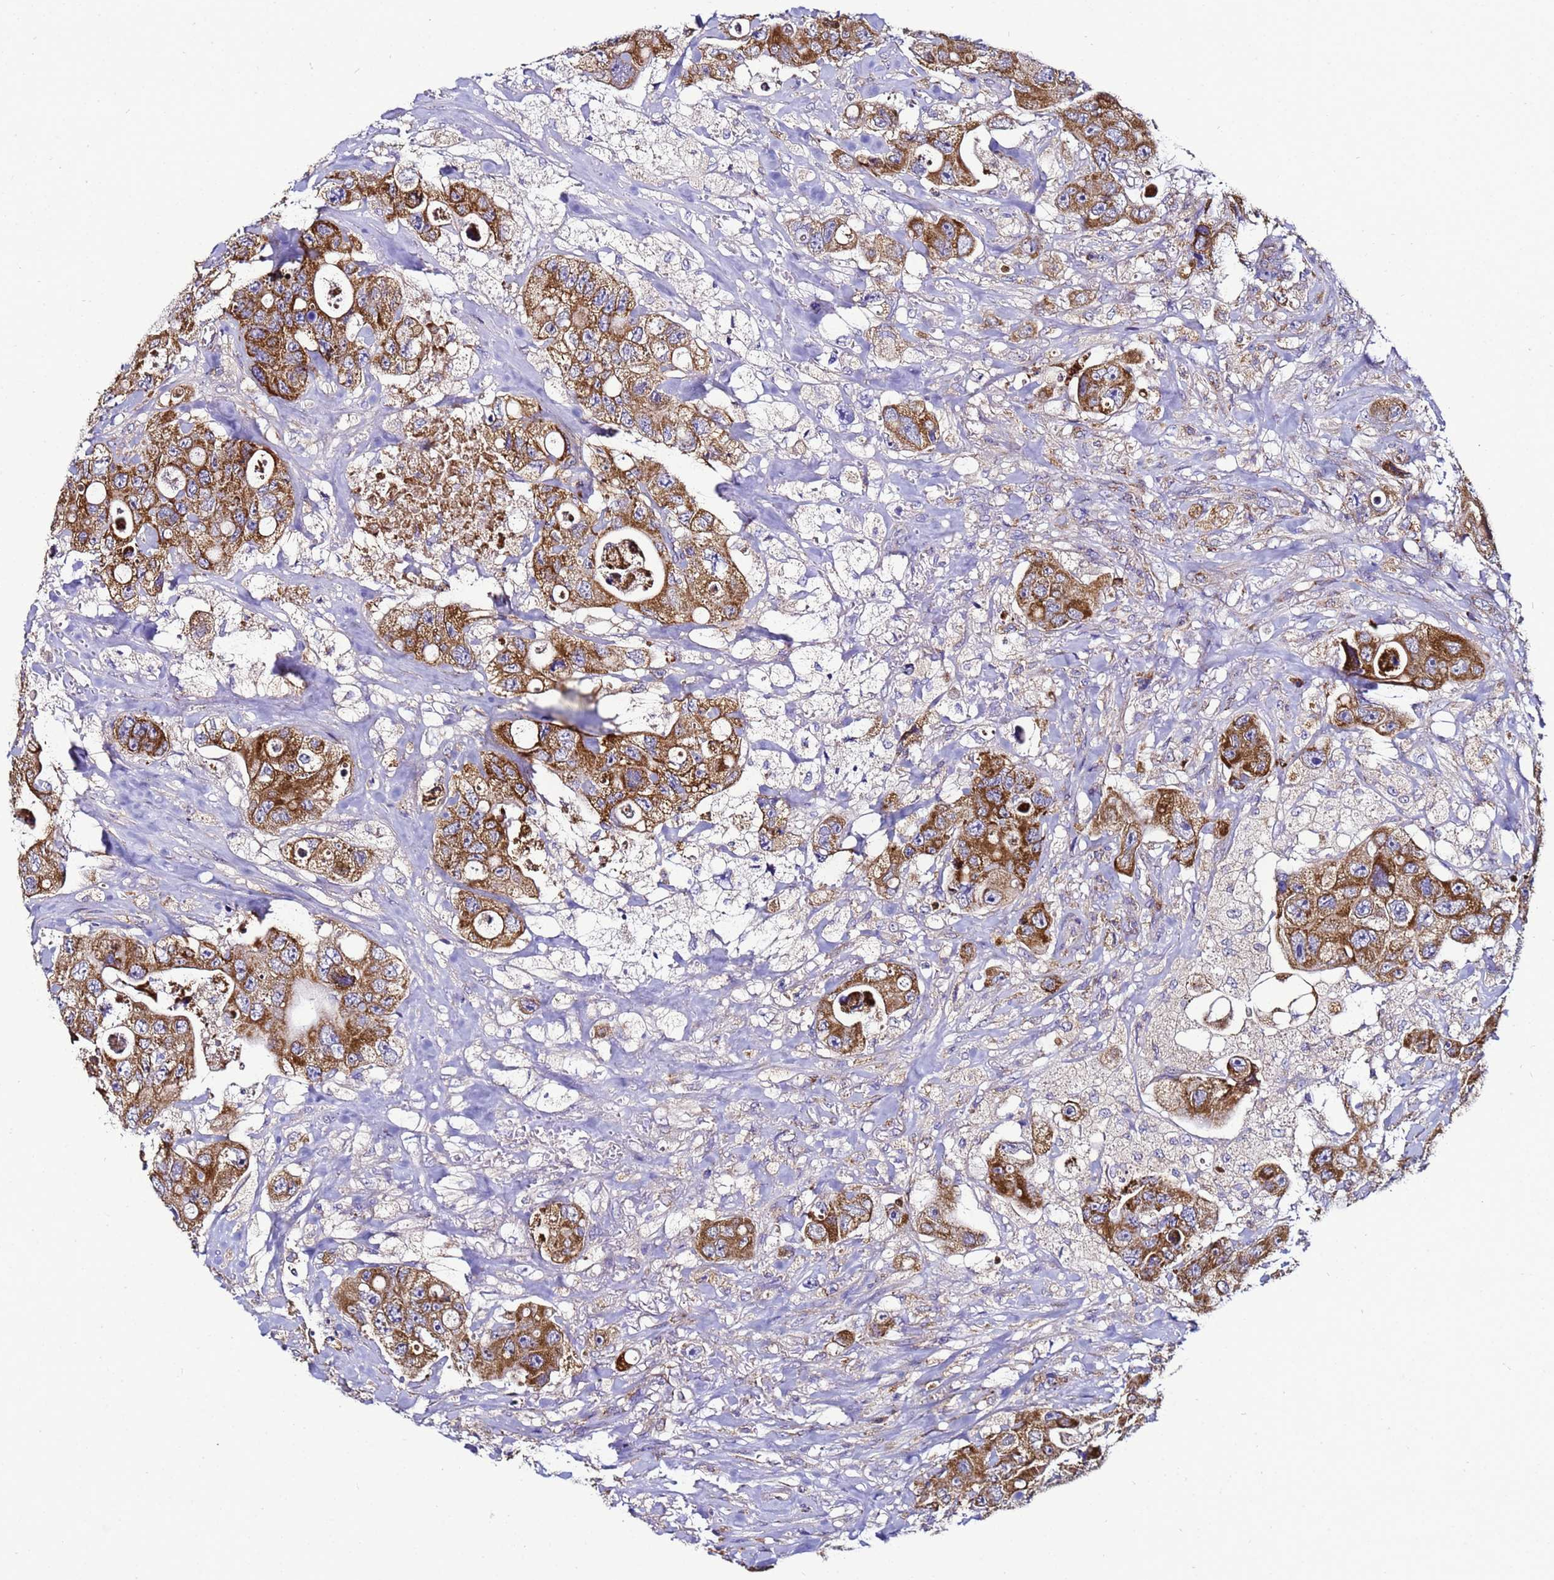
{"staining": {"intensity": "strong", "quantity": ">75%", "location": "cytoplasmic/membranous"}, "tissue": "colorectal cancer", "cell_type": "Tumor cells", "image_type": "cancer", "snomed": [{"axis": "morphology", "description": "Adenocarcinoma, NOS"}, {"axis": "topography", "description": "Colon"}], "caption": "Immunohistochemical staining of adenocarcinoma (colorectal) demonstrates strong cytoplasmic/membranous protein positivity in about >75% of tumor cells.", "gene": "HIGD2A", "patient": {"sex": "female", "age": 46}}